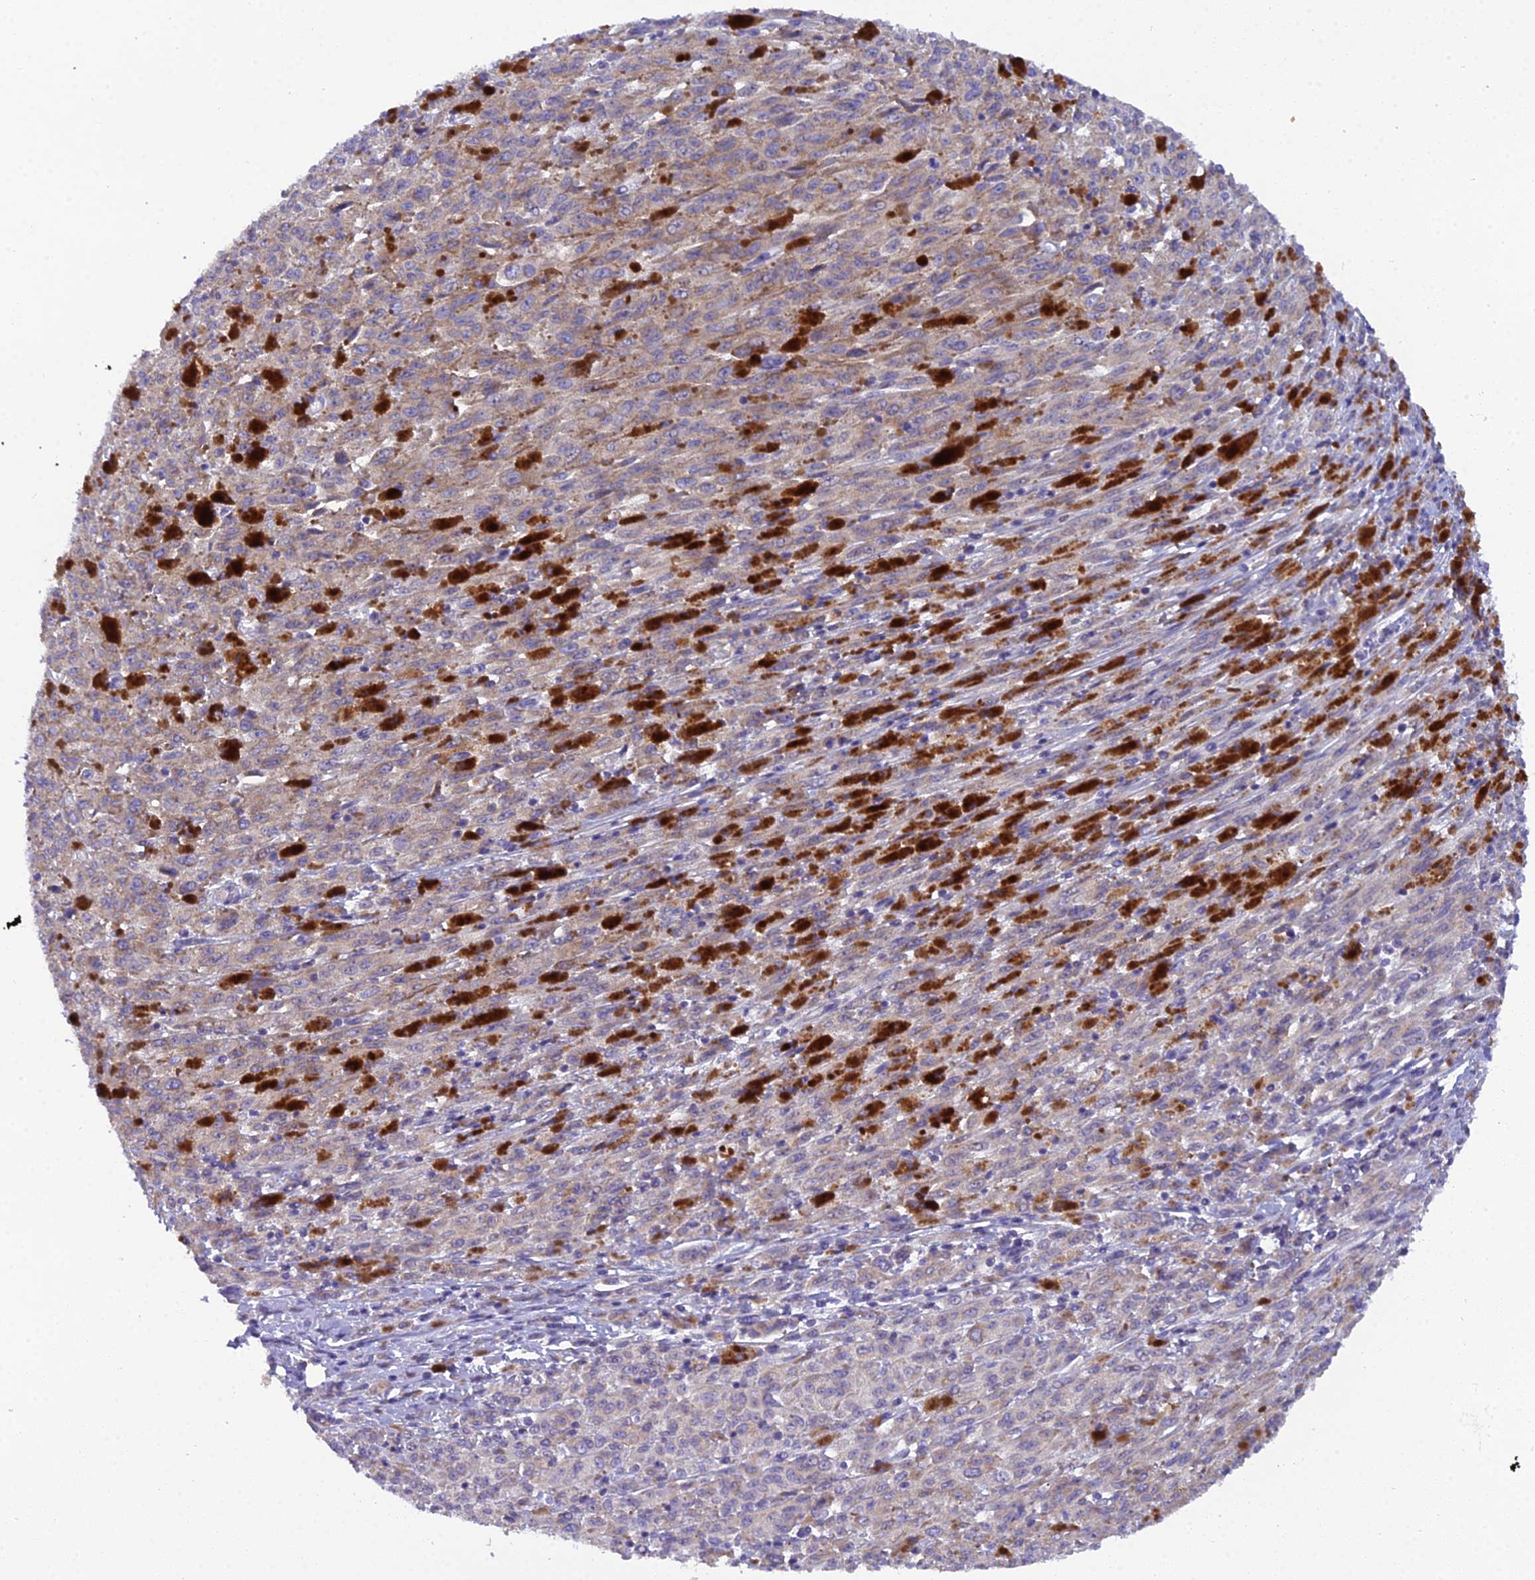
{"staining": {"intensity": "weak", "quantity": "25%-75%", "location": "cytoplasmic/membranous"}, "tissue": "melanoma", "cell_type": "Tumor cells", "image_type": "cancer", "snomed": [{"axis": "morphology", "description": "Malignant melanoma, NOS"}, {"axis": "topography", "description": "Skin"}], "caption": "A photomicrograph of human melanoma stained for a protein shows weak cytoplasmic/membranous brown staining in tumor cells.", "gene": "GOLPH3", "patient": {"sex": "female", "age": 52}}